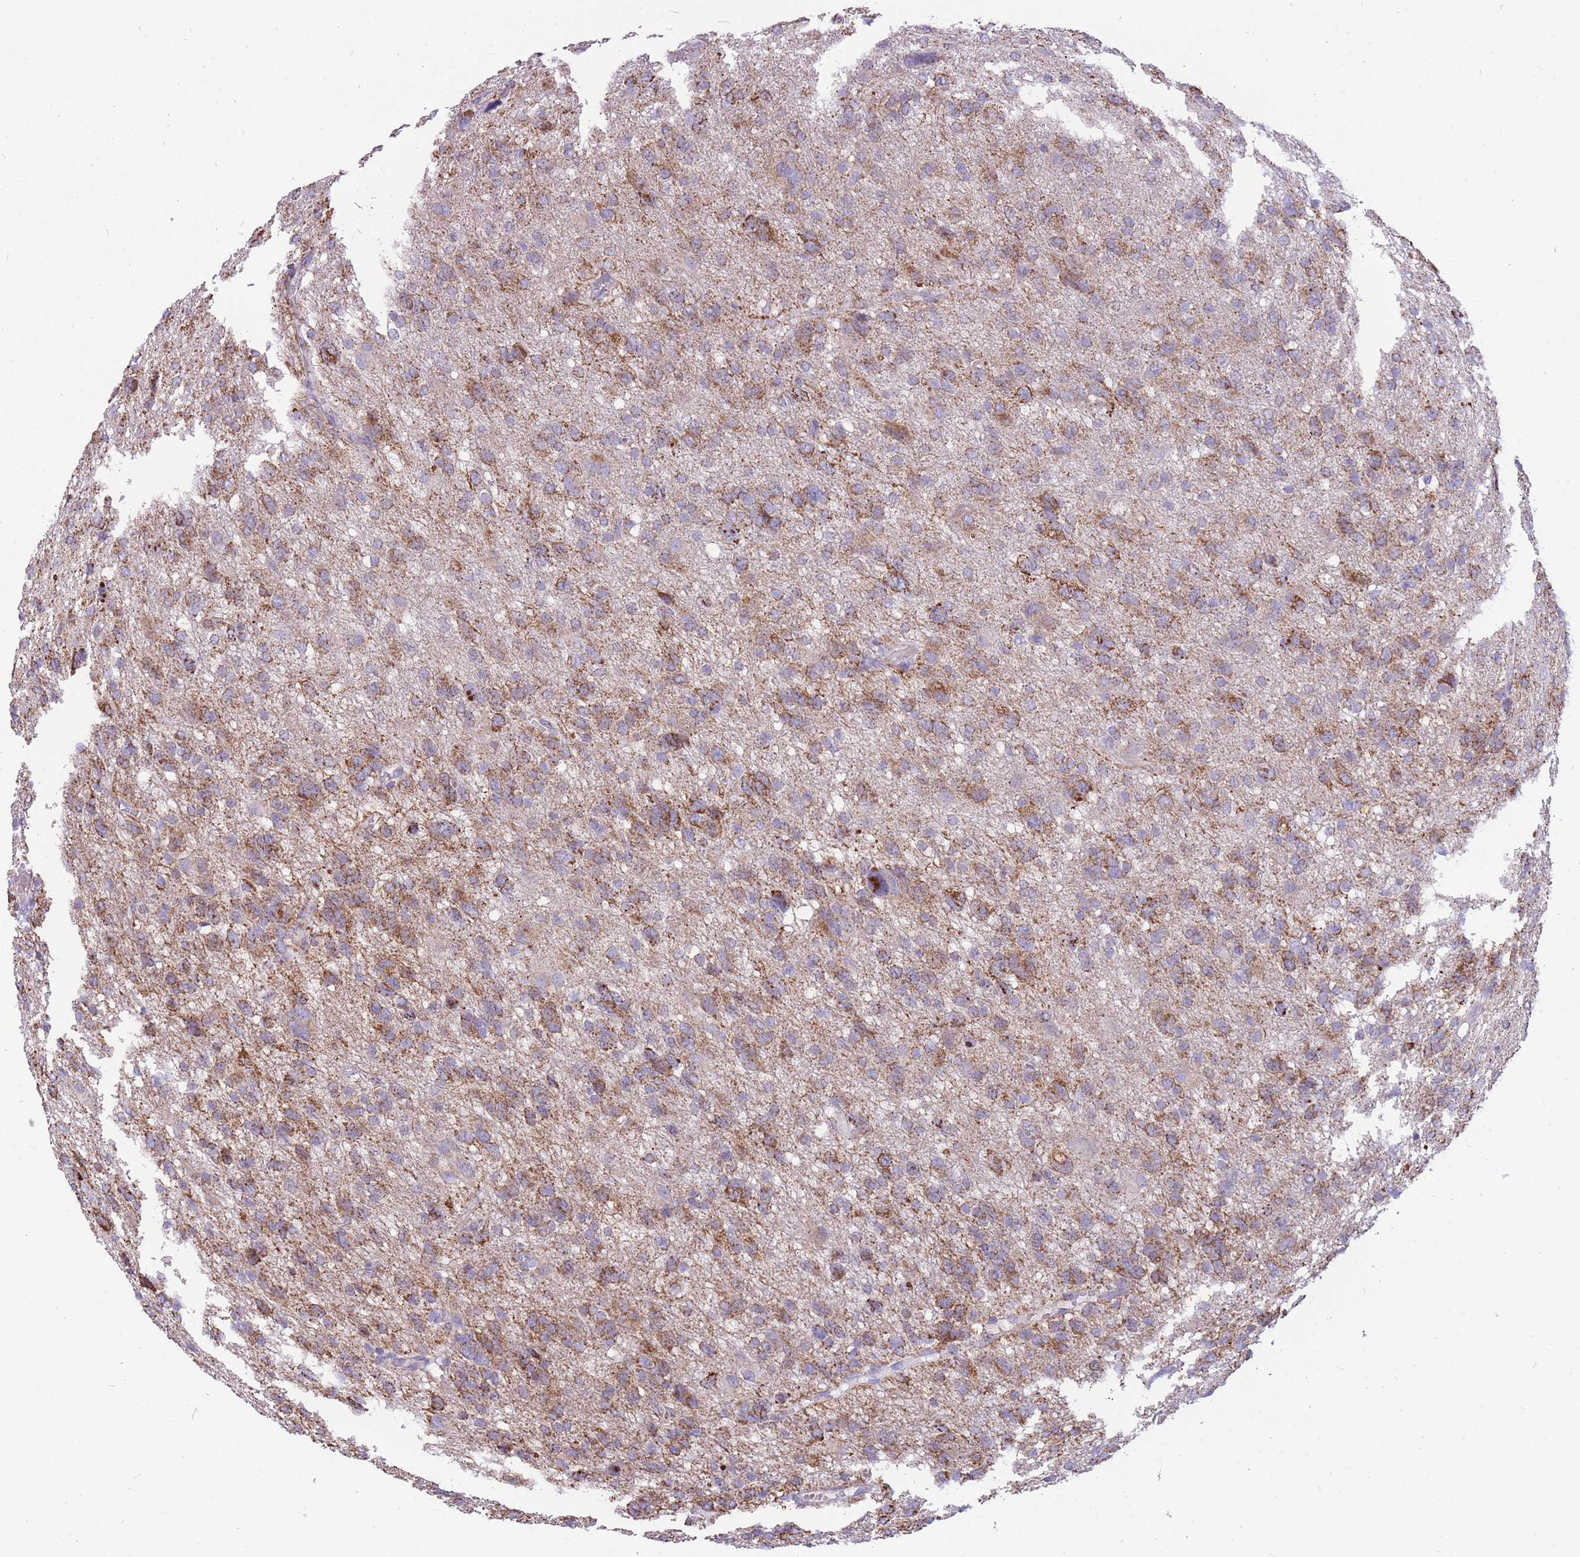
{"staining": {"intensity": "moderate", "quantity": ">75%", "location": "cytoplasmic/membranous"}, "tissue": "glioma", "cell_type": "Tumor cells", "image_type": "cancer", "snomed": [{"axis": "morphology", "description": "Glioma, malignant, High grade"}, {"axis": "topography", "description": "Brain"}], "caption": "Human glioma stained with a protein marker displays moderate staining in tumor cells.", "gene": "PCSK1", "patient": {"sex": "female", "age": 59}}